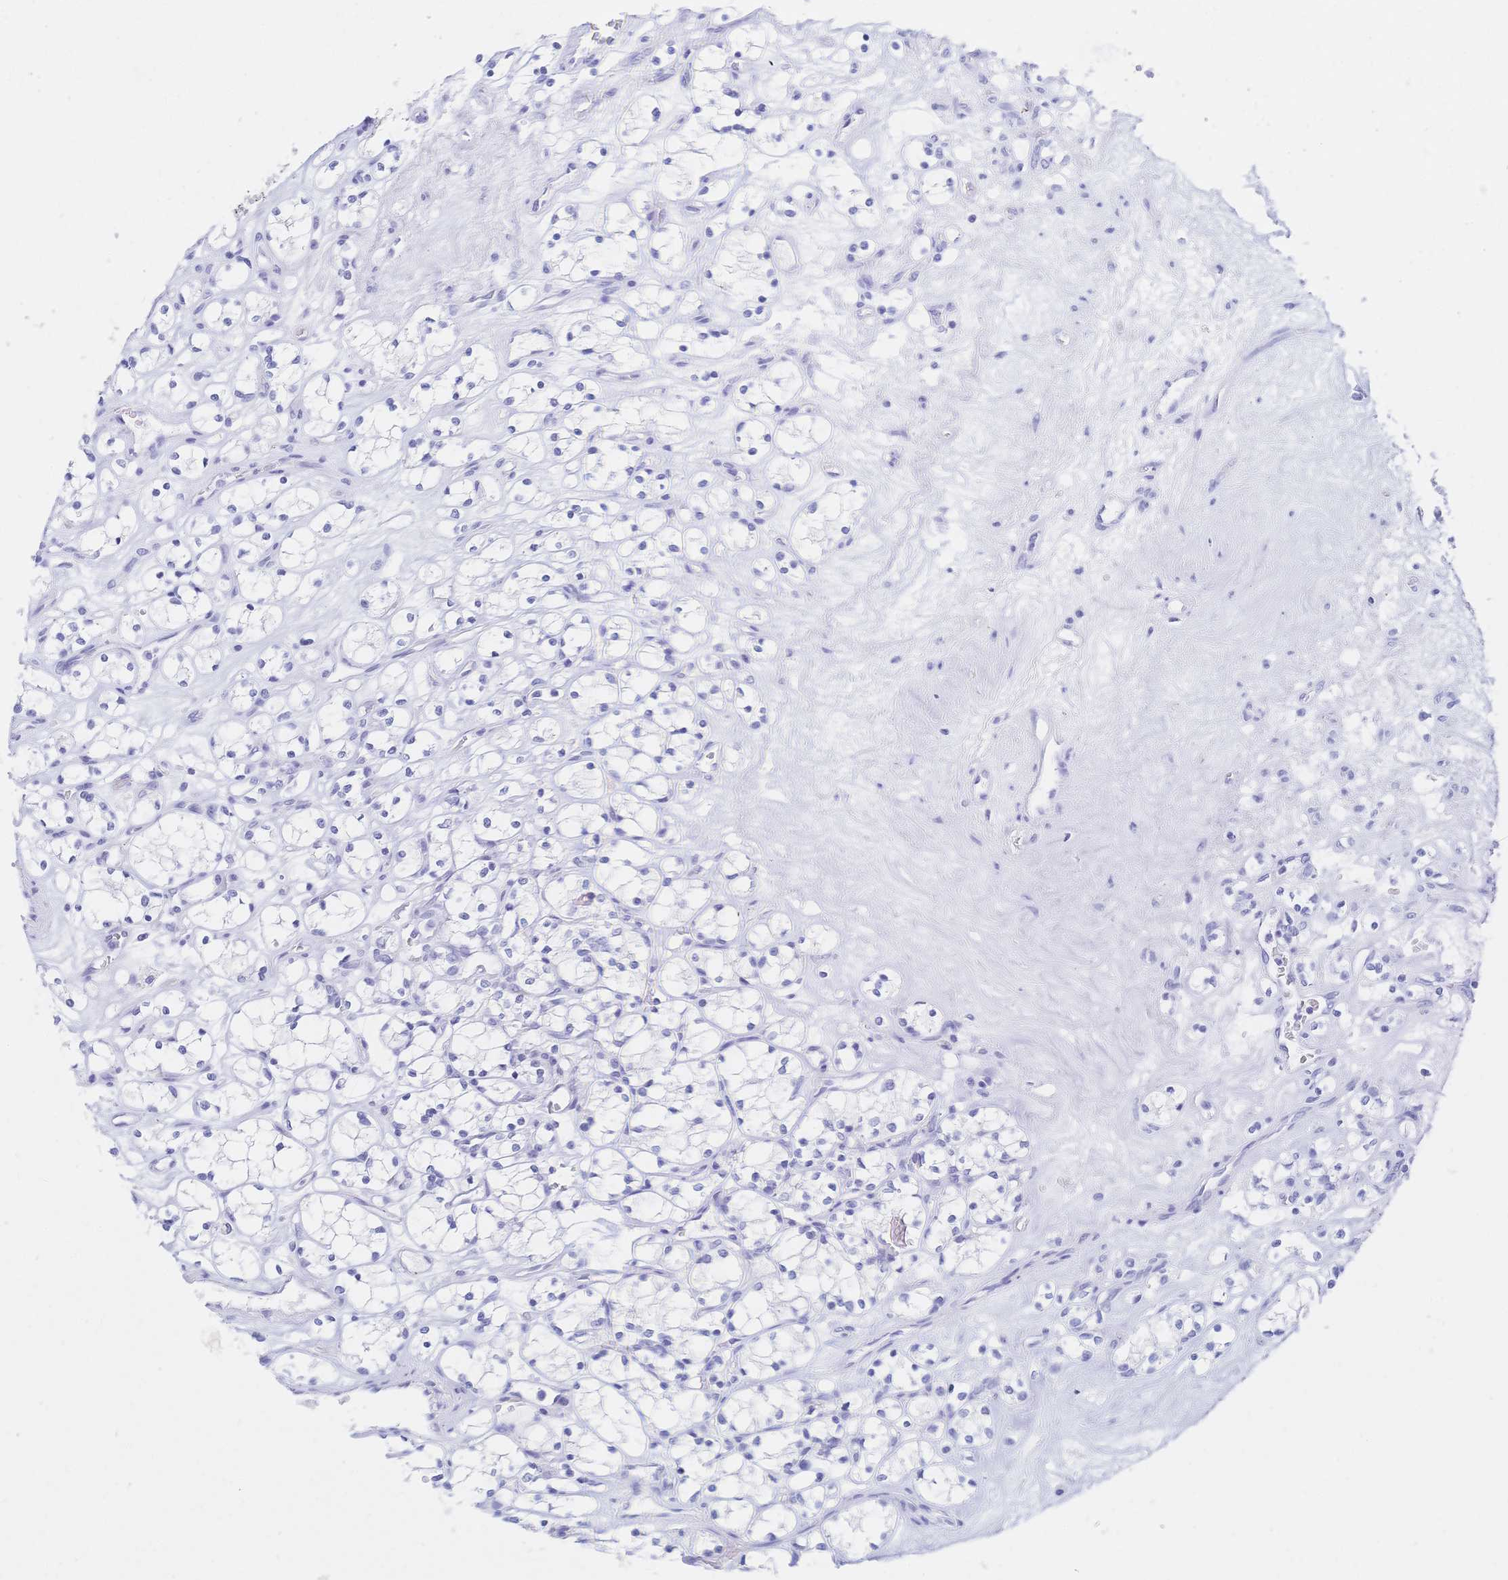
{"staining": {"intensity": "negative", "quantity": "none", "location": "none"}, "tissue": "renal cancer", "cell_type": "Tumor cells", "image_type": "cancer", "snomed": [{"axis": "morphology", "description": "Adenocarcinoma, NOS"}, {"axis": "topography", "description": "Kidney"}], "caption": "Image shows no significant protein staining in tumor cells of renal cancer (adenocarcinoma).", "gene": "MEP1B", "patient": {"sex": "female", "age": 69}}